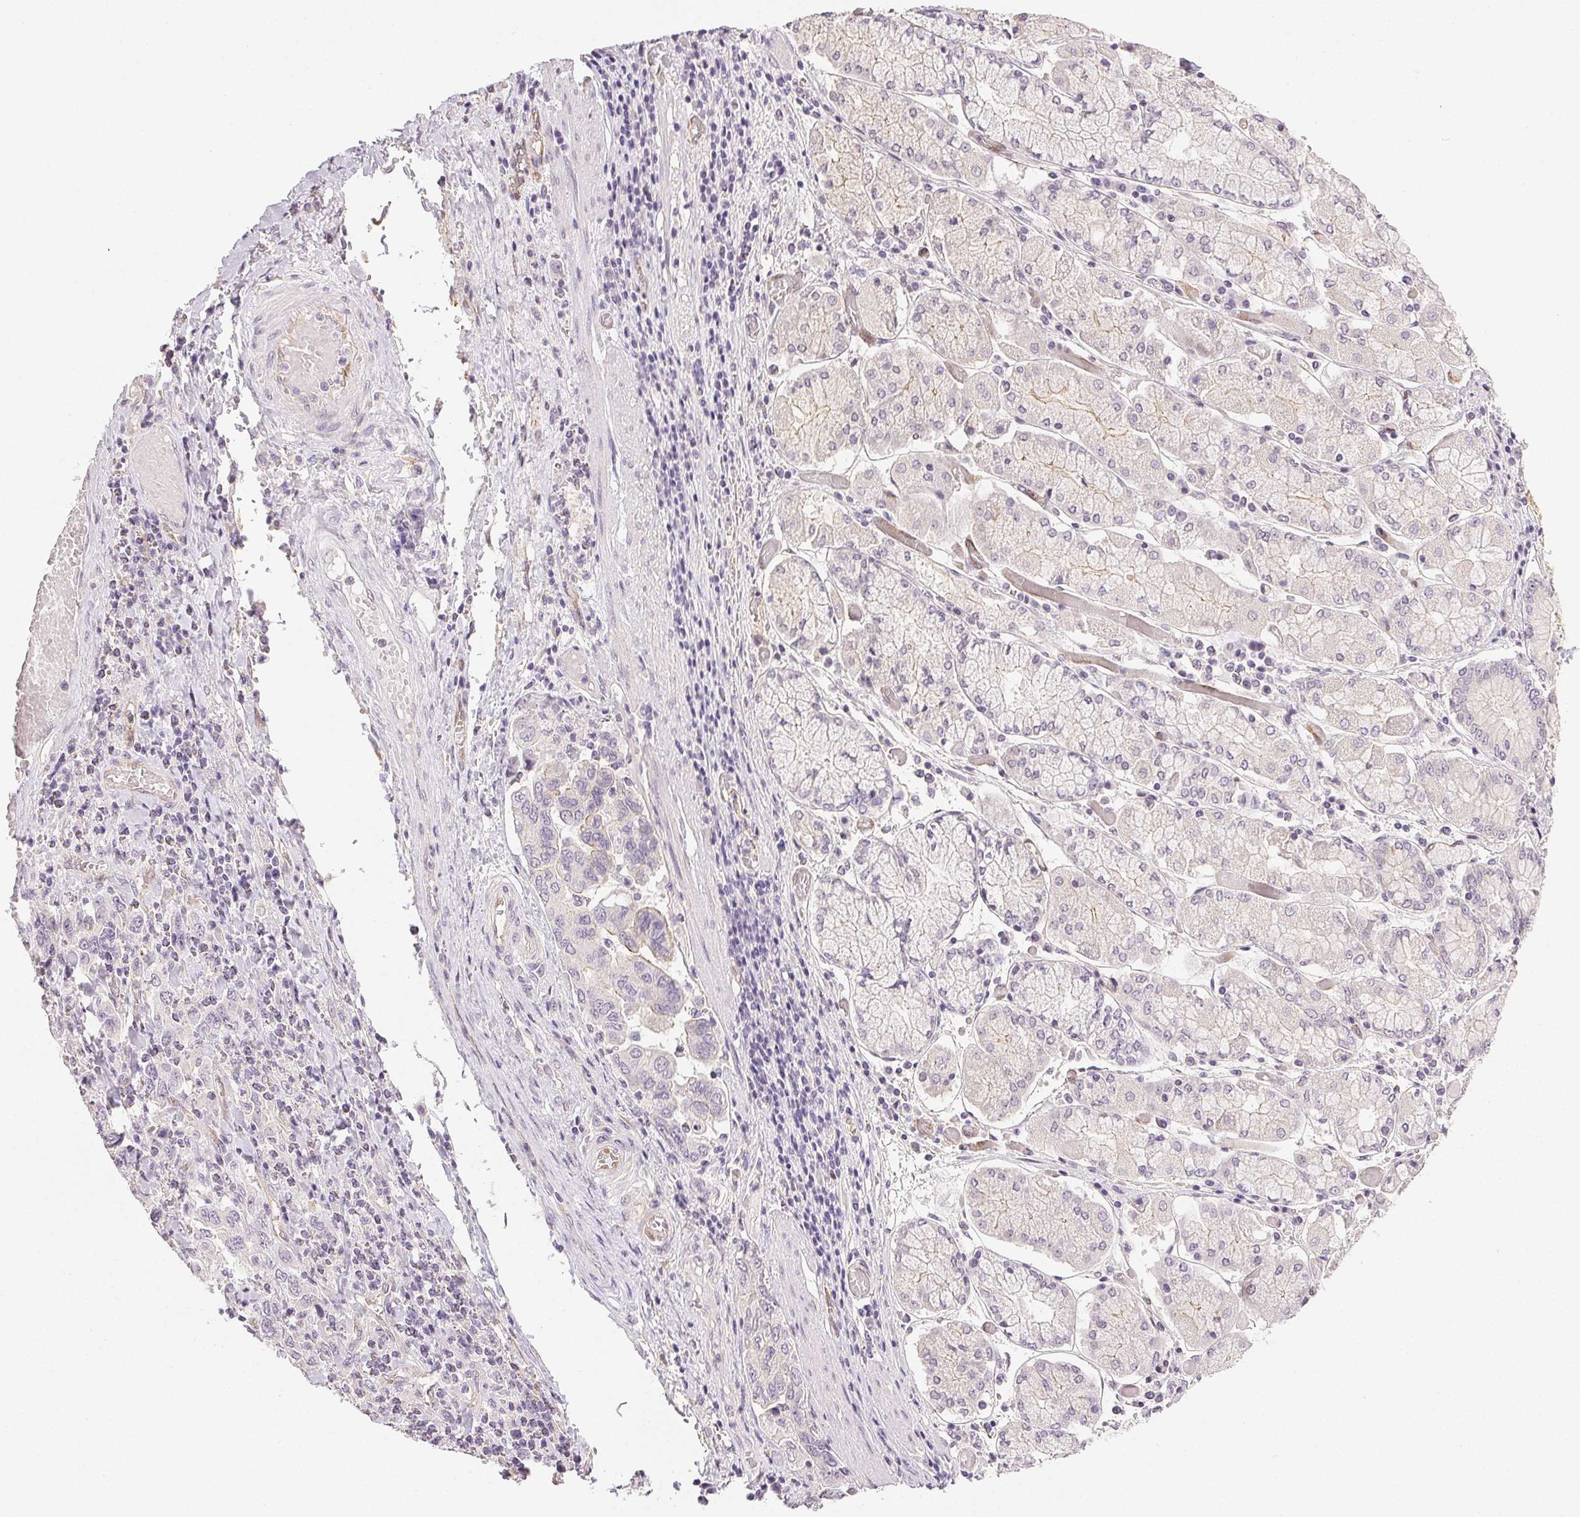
{"staining": {"intensity": "negative", "quantity": "none", "location": "none"}, "tissue": "stomach cancer", "cell_type": "Tumor cells", "image_type": "cancer", "snomed": [{"axis": "morphology", "description": "Adenocarcinoma, NOS"}, {"axis": "topography", "description": "Stomach, upper"}, {"axis": "topography", "description": "Stomach"}], "caption": "Immunohistochemical staining of human stomach cancer reveals no significant staining in tumor cells.", "gene": "PLCB1", "patient": {"sex": "male", "age": 62}}